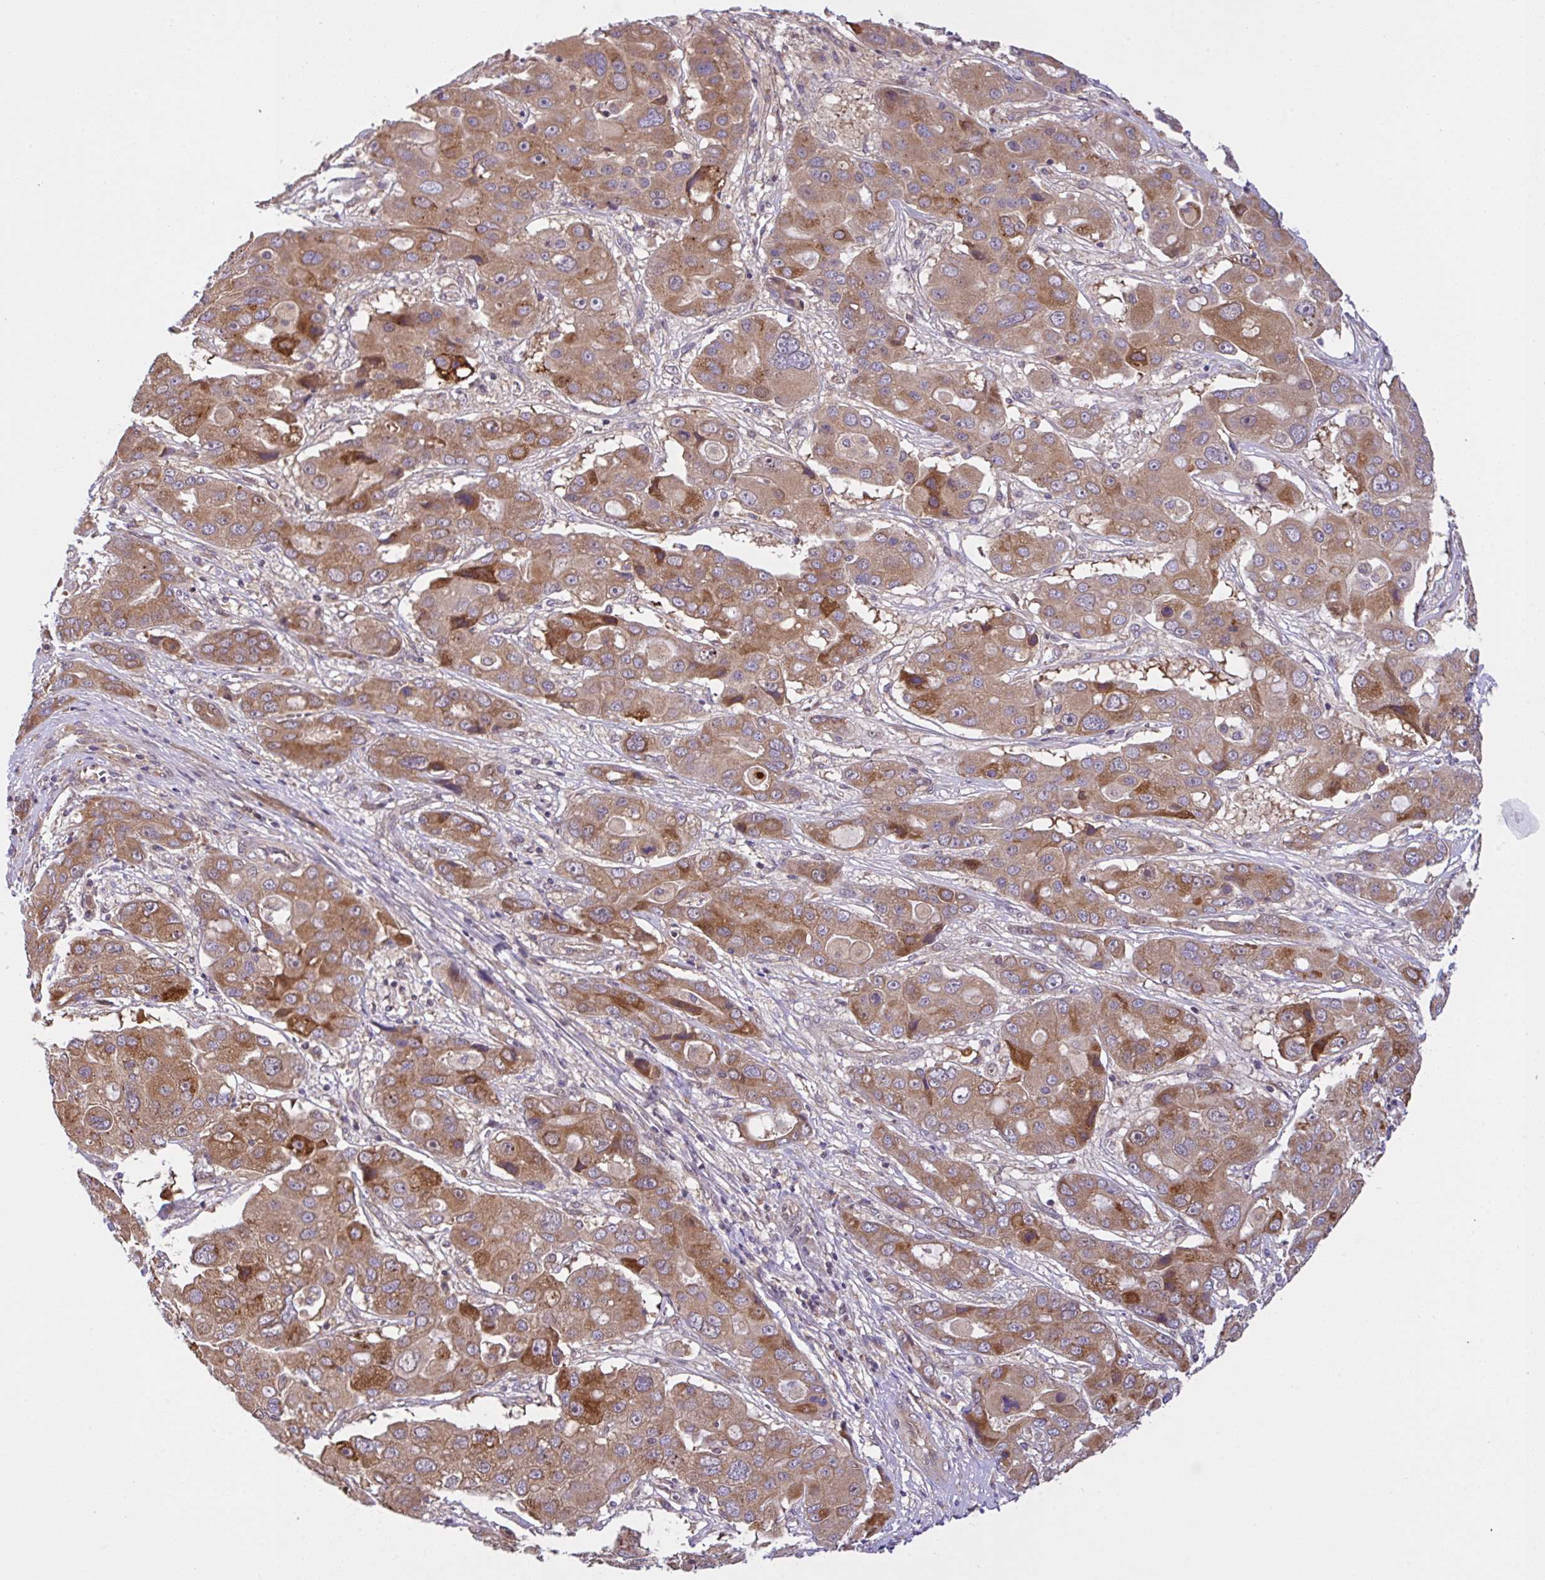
{"staining": {"intensity": "moderate", "quantity": ">75%", "location": "cytoplasmic/membranous"}, "tissue": "liver cancer", "cell_type": "Tumor cells", "image_type": "cancer", "snomed": [{"axis": "morphology", "description": "Cholangiocarcinoma"}, {"axis": "topography", "description": "Liver"}], "caption": "A high-resolution image shows IHC staining of liver cancer (cholangiocarcinoma), which reveals moderate cytoplasmic/membranous positivity in about >75% of tumor cells.", "gene": "UBE4A", "patient": {"sex": "male", "age": 67}}